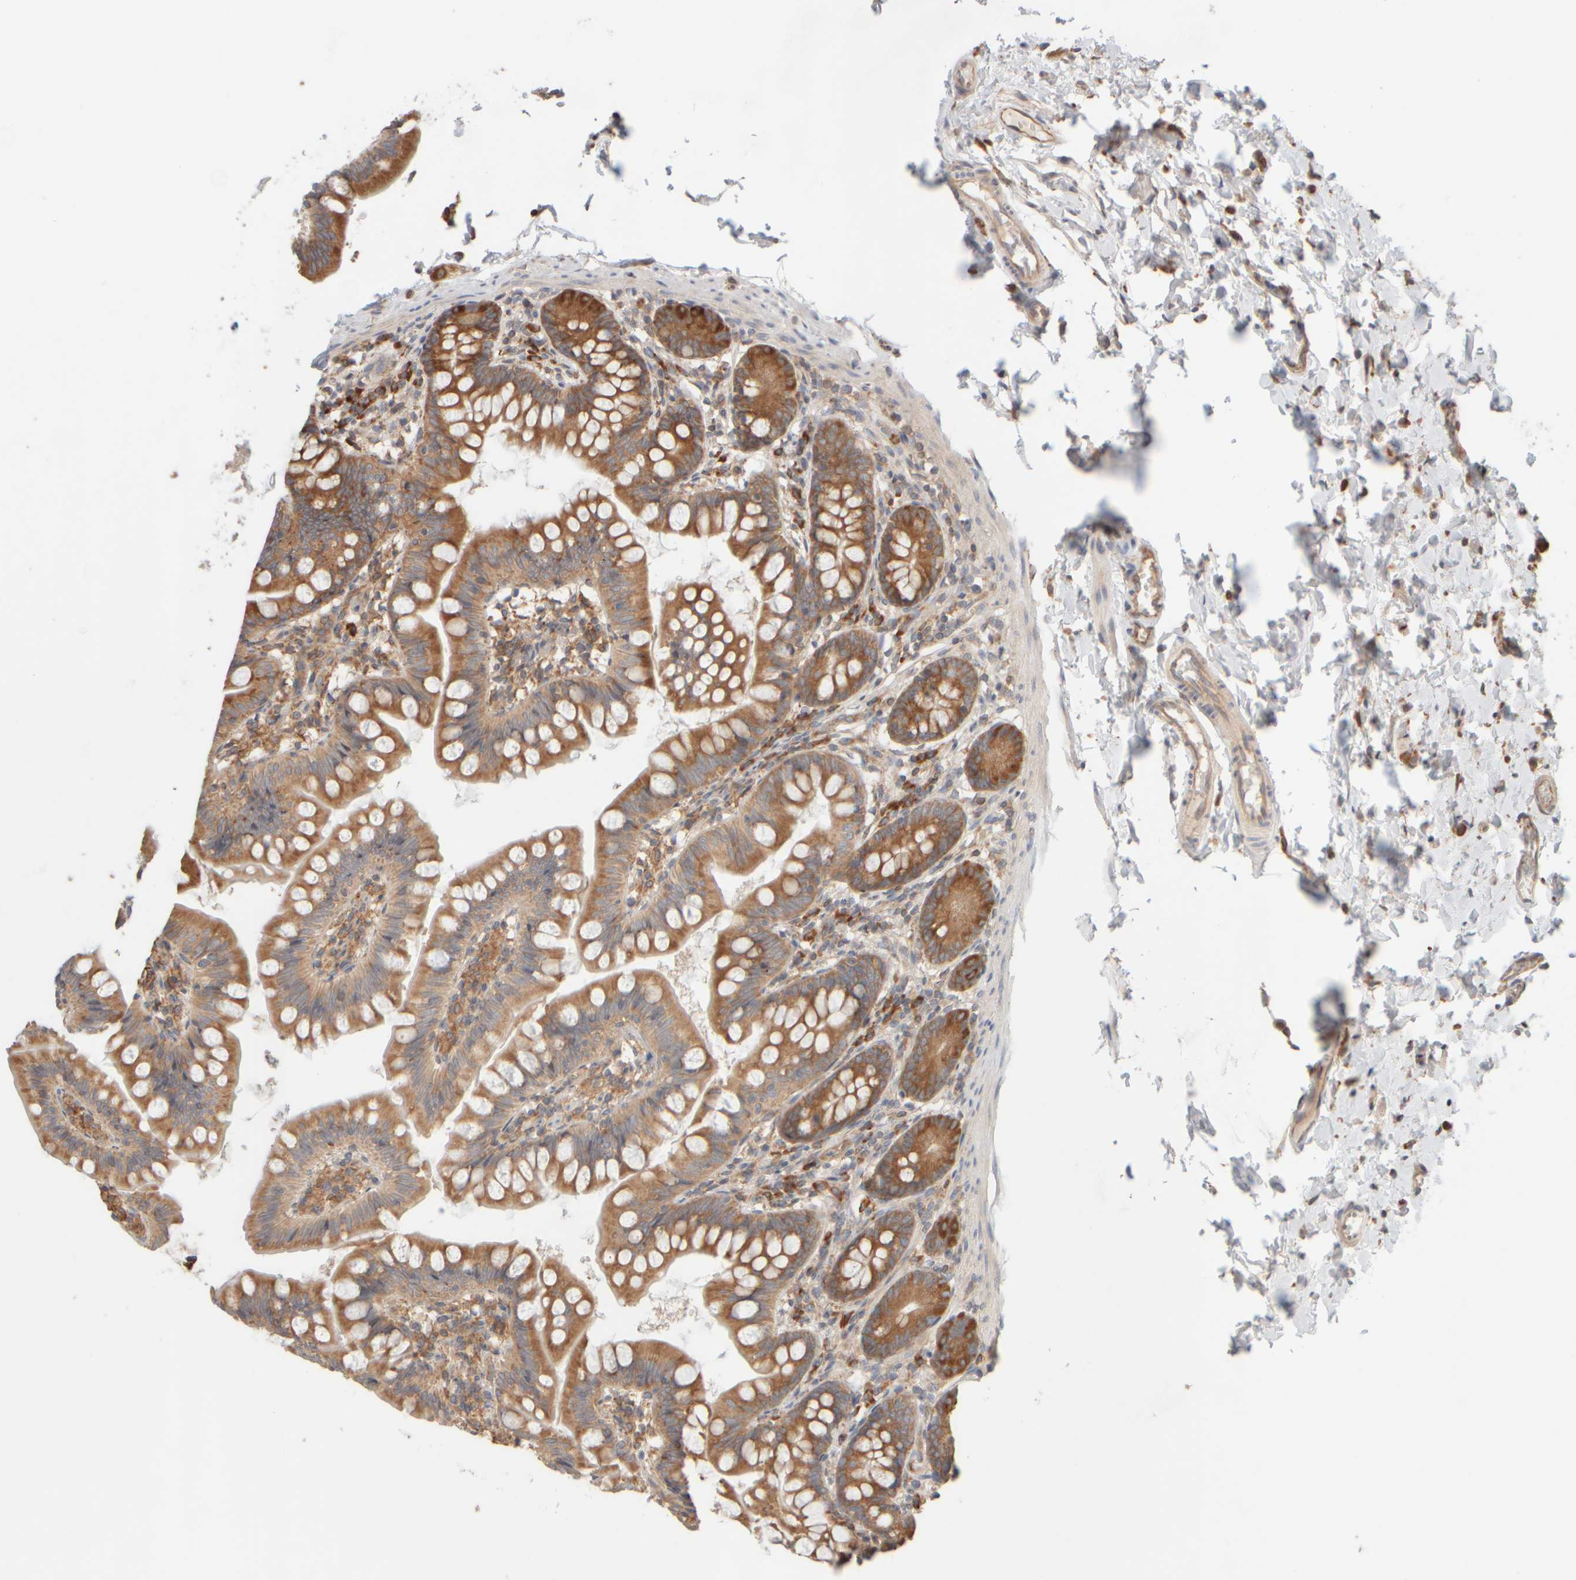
{"staining": {"intensity": "strong", "quantity": ">75%", "location": "cytoplasmic/membranous"}, "tissue": "small intestine", "cell_type": "Glandular cells", "image_type": "normal", "snomed": [{"axis": "morphology", "description": "Normal tissue, NOS"}, {"axis": "topography", "description": "Small intestine"}], "caption": "Immunohistochemistry (IHC) staining of normal small intestine, which shows high levels of strong cytoplasmic/membranous staining in about >75% of glandular cells indicating strong cytoplasmic/membranous protein expression. The staining was performed using DAB (3,3'-diaminobenzidine) (brown) for protein detection and nuclei were counterstained in hematoxylin (blue).", "gene": "EIF2B3", "patient": {"sex": "male", "age": 7}}